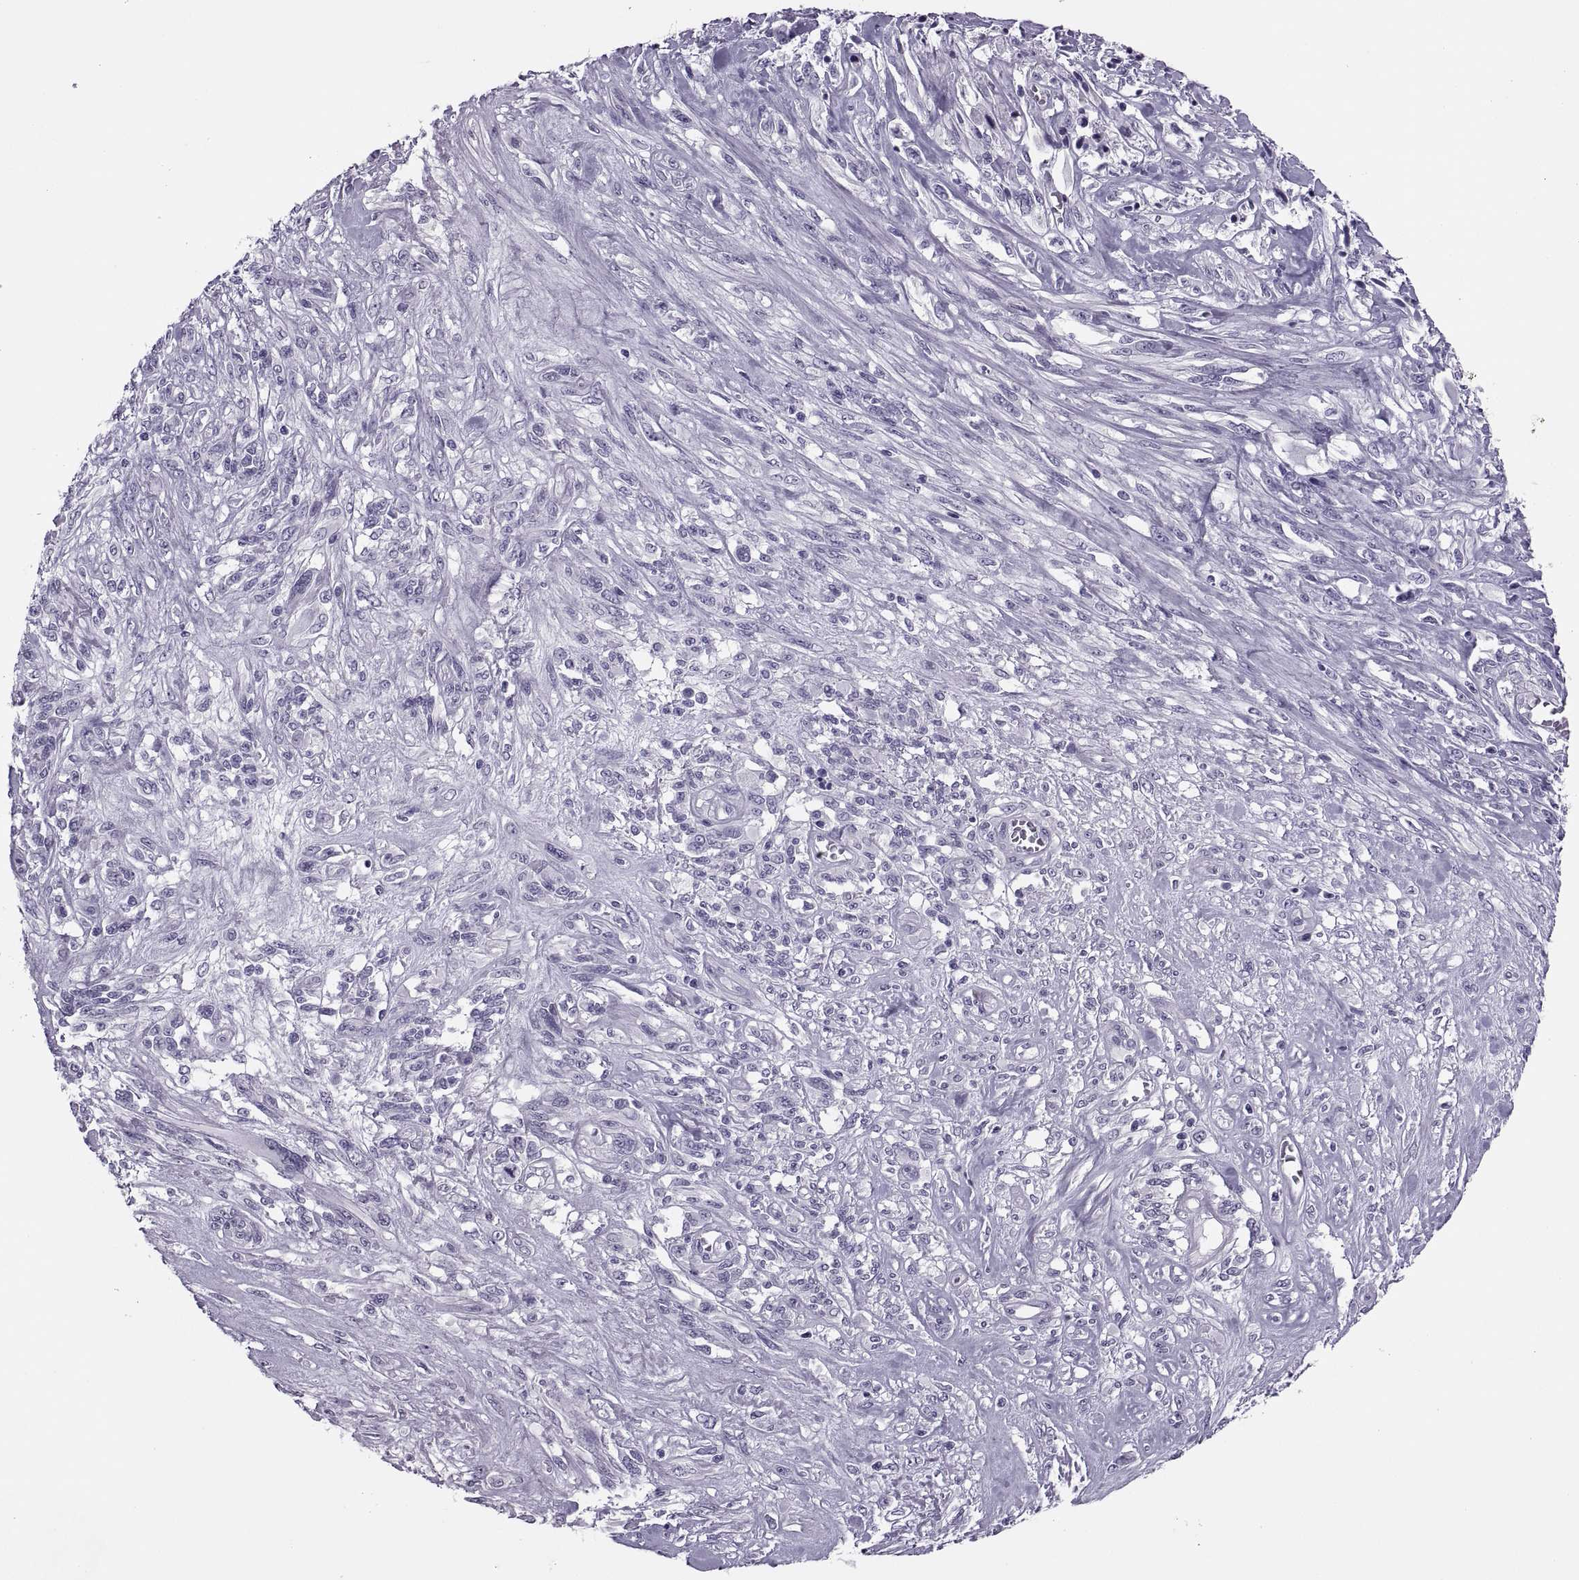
{"staining": {"intensity": "negative", "quantity": "none", "location": "none"}, "tissue": "melanoma", "cell_type": "Tumor cells", "image_type": "cancer", "snomed": [{"axis": "morphology", "description": "Malignant melanoma, NOS"}, {"axis": "topography", "description": "Skin"}], "caption": "IHC micrograph of neoplastic tissue: melanoma stained with DAB displays no significant protein staining in tumor cells.", "gene": "SYNGR4", "patient": {"sex": "female", "age": 91}}